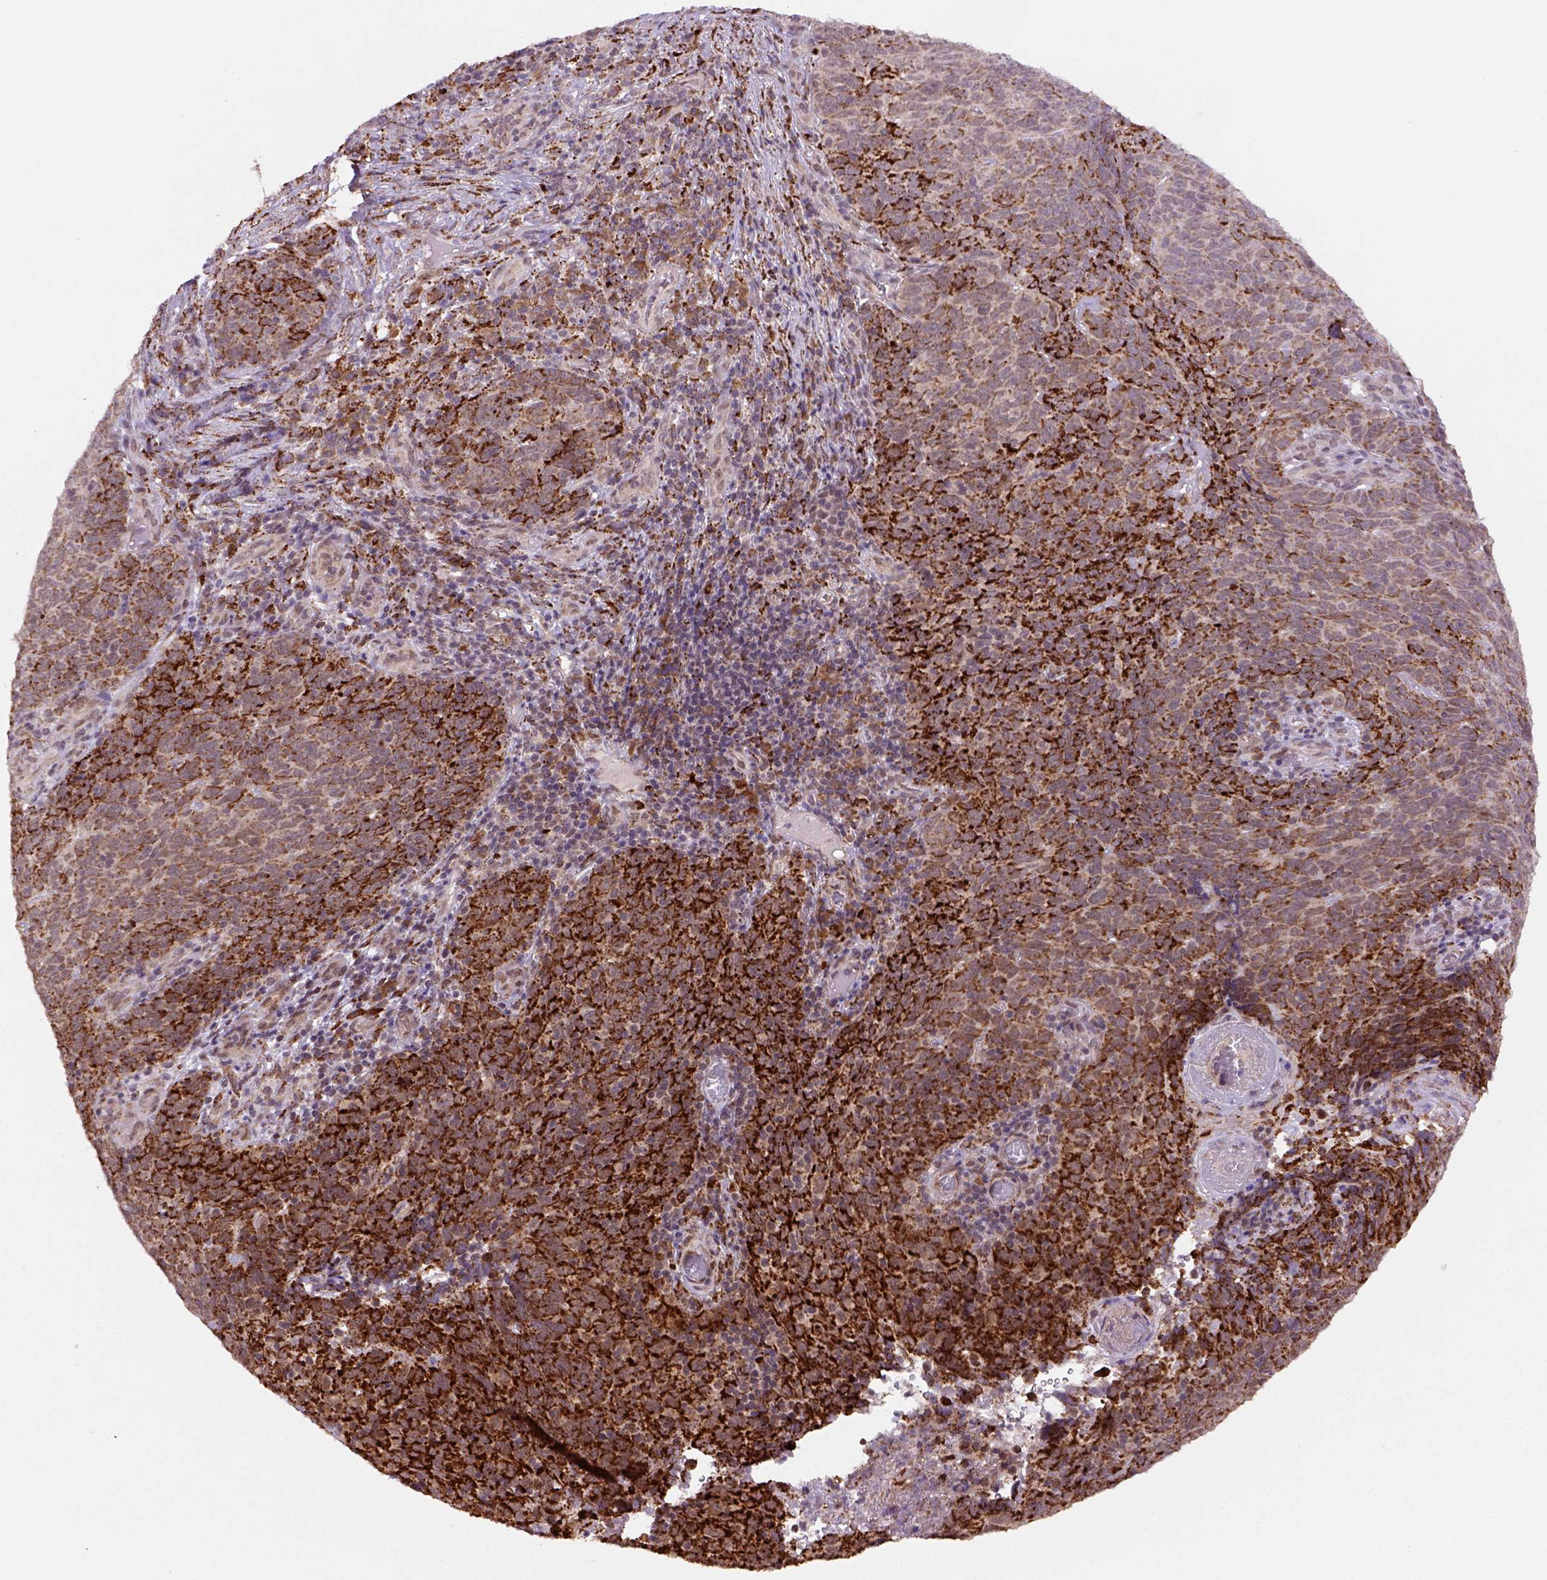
{"staining": {"intensity": "strong", "quantity": ">75%", "location": "cytoplasmic/membranous"}, "tissue": "skin cancer", "cell_type": "Tumor cells", "image_type": "cancer", "snomed": [{"axis": "morphology", "description": "Squamous cell carcinoma, NOS"}, {"axis": "topography", "description": "Skin"}, {"axis": "topography", "description": "Anal"}], "caption": "DAB immunohistochemical staining of human skin cancer (squamous cell carcinoma) displays strong cytoplasmic/membranous protein positivity in about >75% of tumor cells.", "gene": "FZD7", "patient": {"sex": "female", "age": 51}}